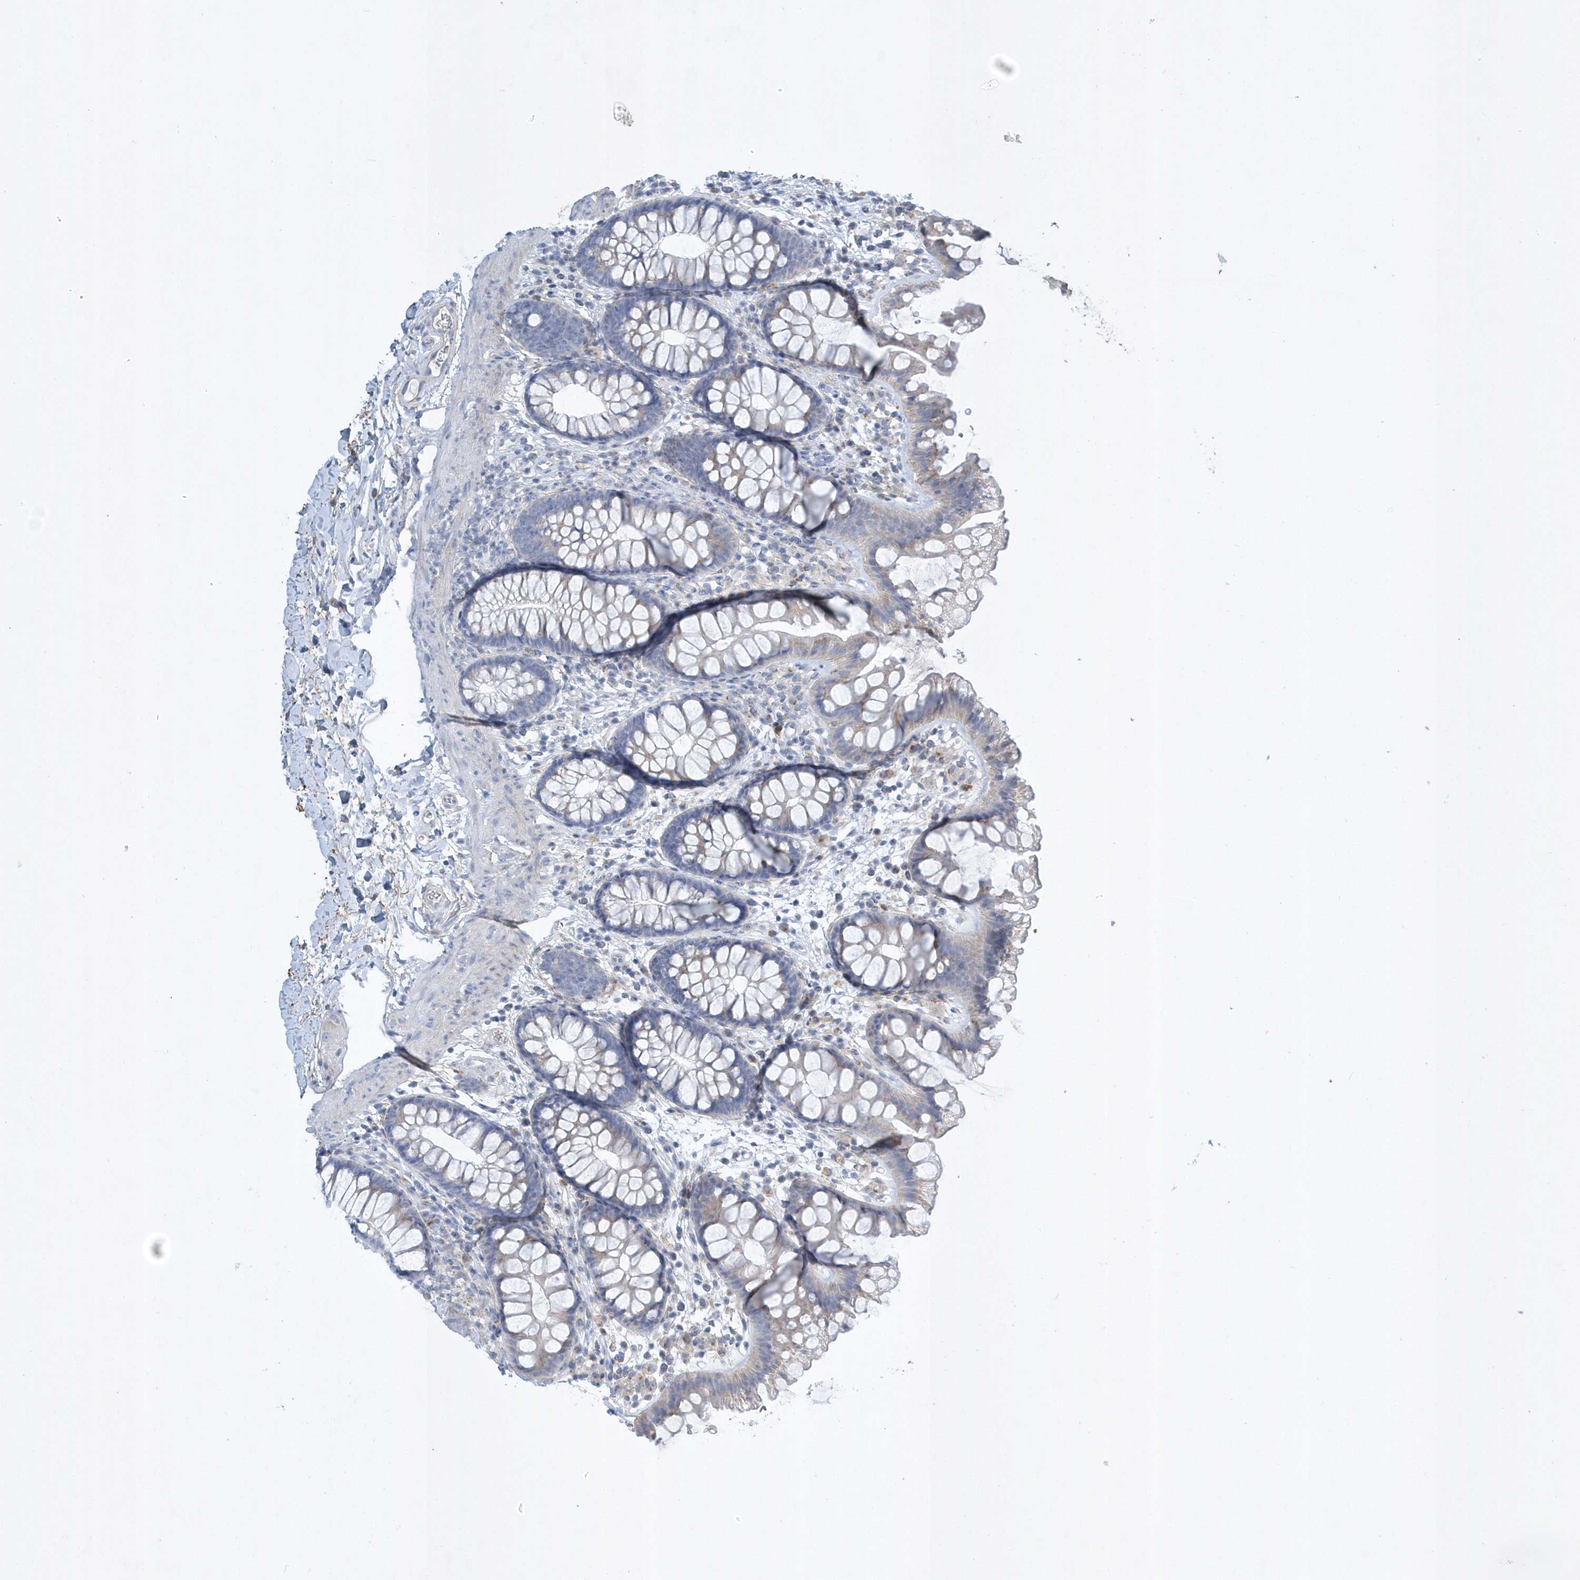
{"staining": {"intensity": "negative", "quantity": "none", "location": "none"}, "tissue": "colon", "cell_type": "Endothelial cells", "image_type": "normal", "snomed": [{"axis": "morphology", "description": "Normal tissue, NOS"}, {"axis": "topography", "description": "Colon"}], "caption": "DAB (3,3'-diaminobenzidine) immunohistochemical staining of unremarkable human colon shows no significant staining in endothelial cells.", "gene": "SPATA18", "patient": {"sex": "female", "age": 62}}